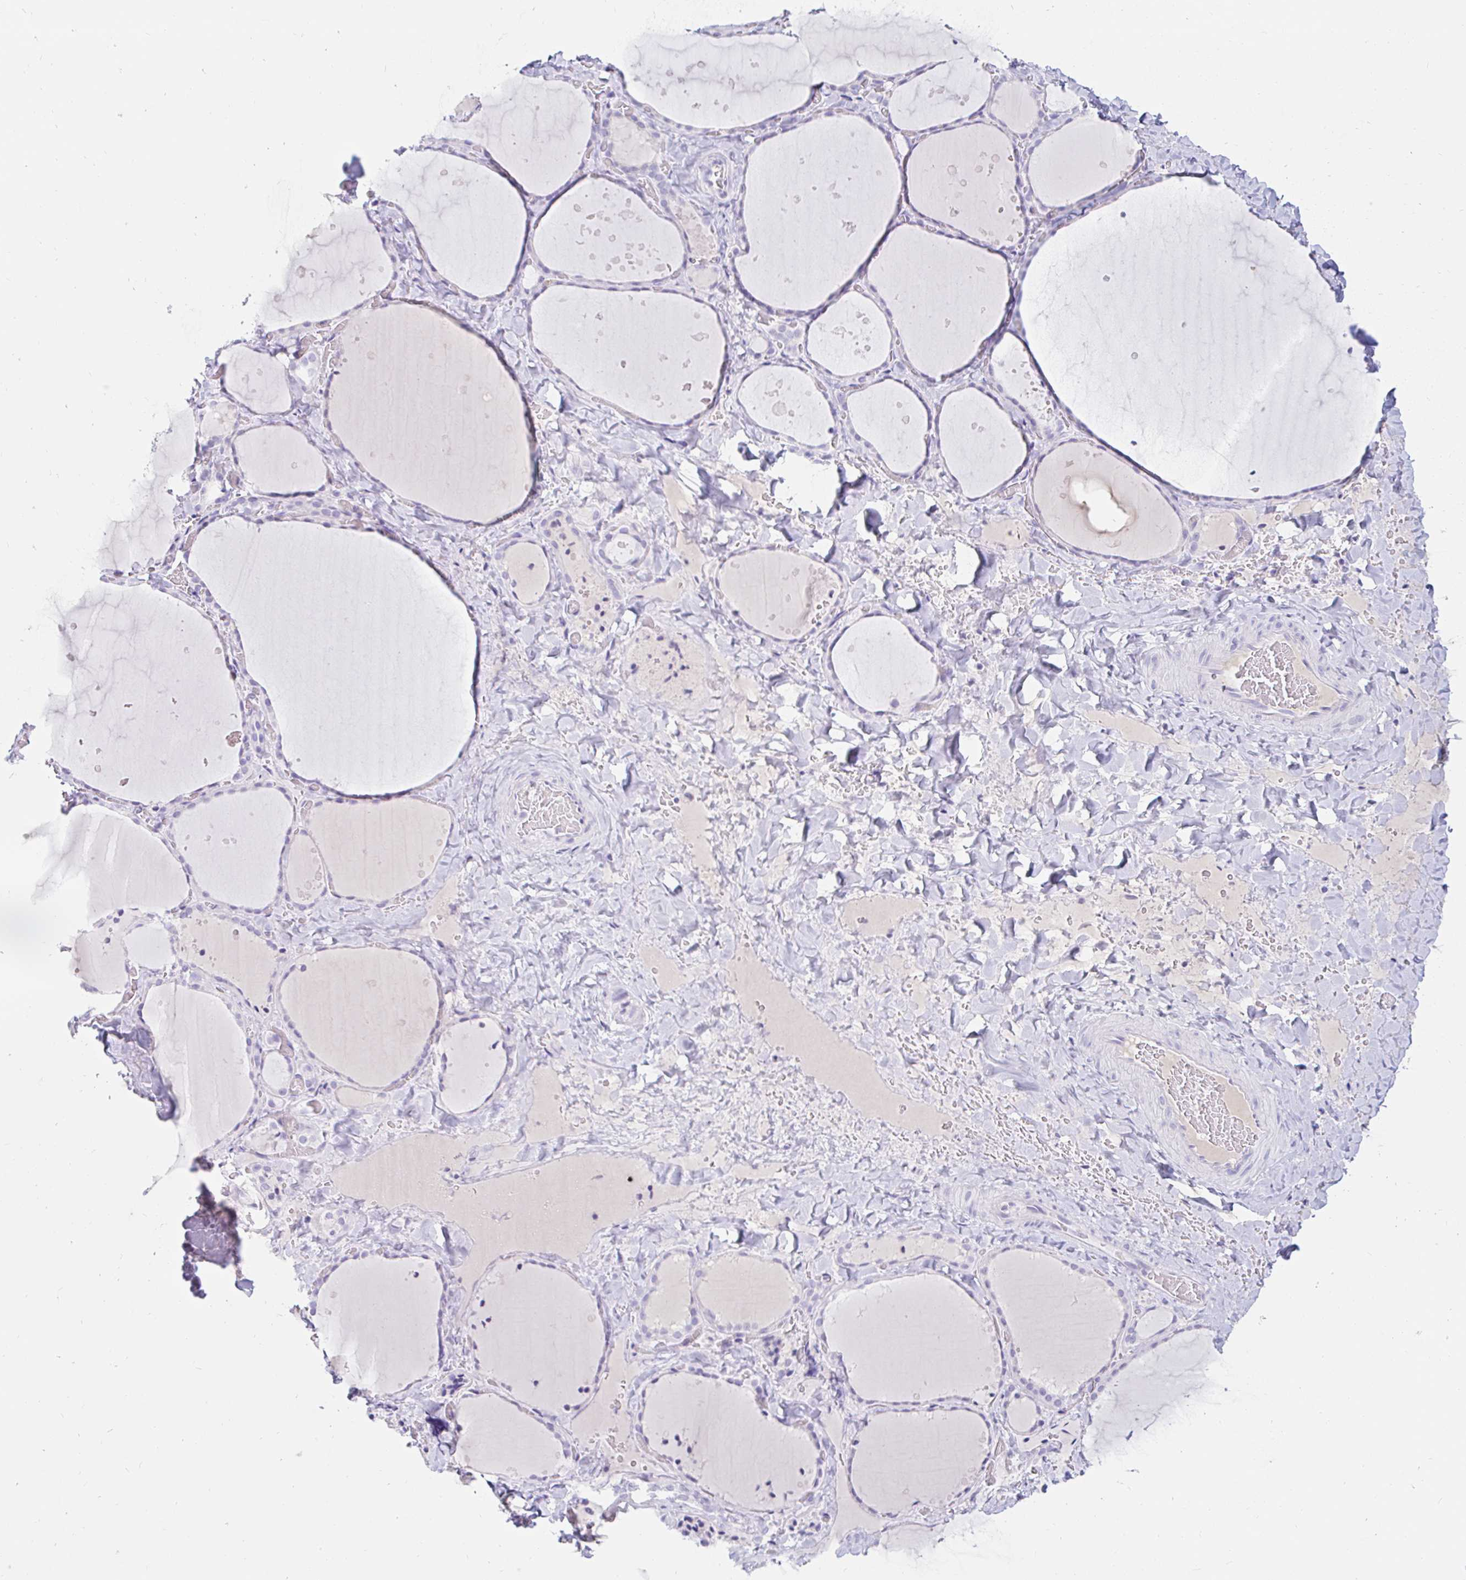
{"staining": {"intensity": "negative", "quantity": "none", "location": "none"}, "tissue": "thyroid gland", "cell_type": "Glandular cells", "image_type": "normal", "snomed": [{"axis": "morphology", "description": "Normal tissue, NOS"}, {"axis": "topography", "description": "Thyroid gland"}], "caption": "This is a image of immunohistochemistry (IHC) staining of benign thyroid gland, which shows no positivity in glandular cells. (DAB IHC, high magnification).", "gene": "TEX44", "patient": {"sex": "female", "age": 36}}